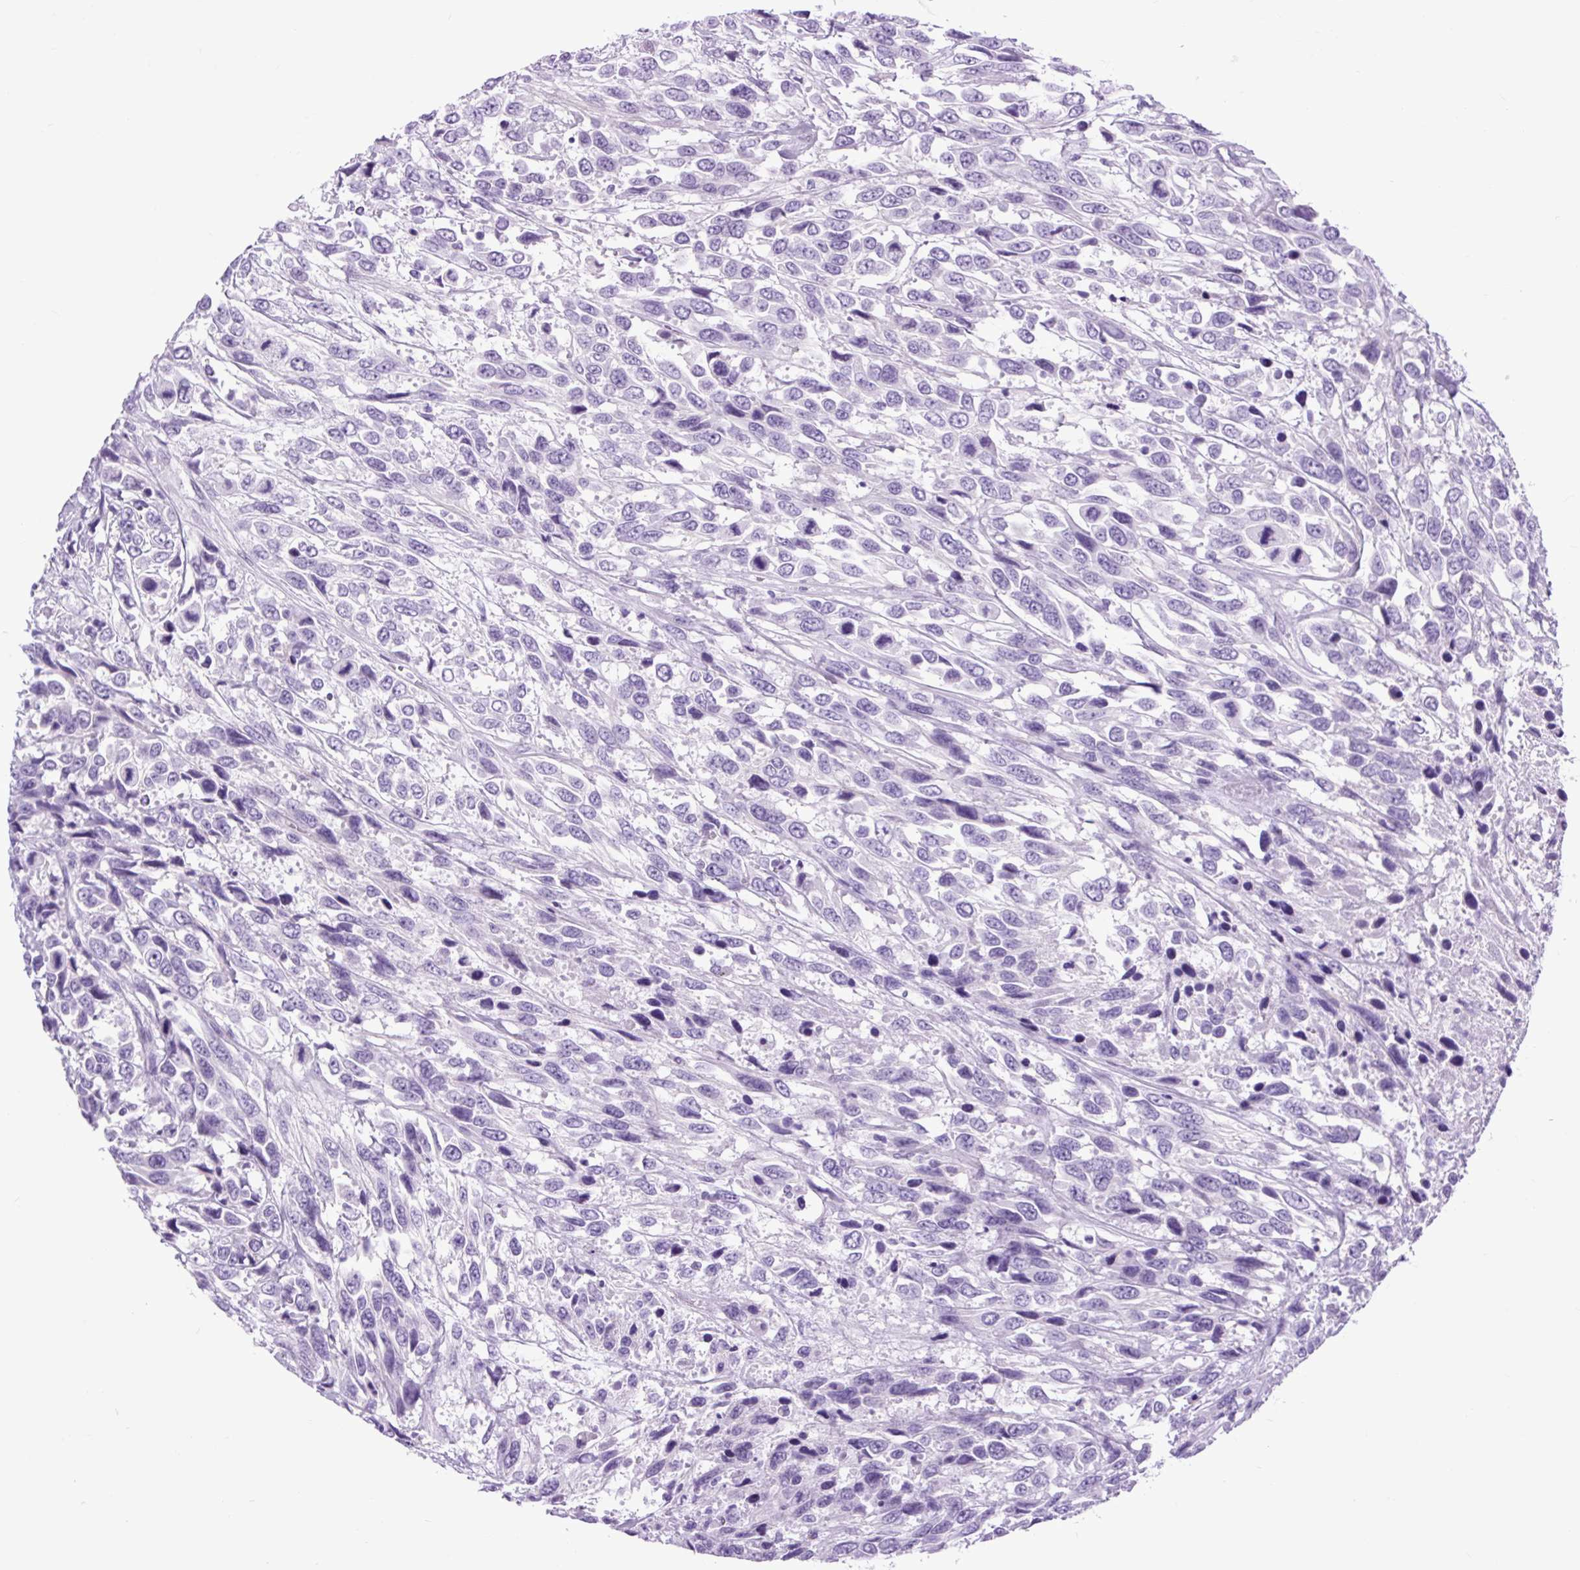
{"staining": {"intensity": "negative", "quantity": "none", "location": "none"}, "tissue": "urothelial cancer", "cell_type": "Tumor cells", "image_type": "cancer", "snomed": [{"axis": "morphology", "description": "Urothelial carcinoma, High grade"}, {"axis": "topography", "description": "Urinary bladder"}], "caption": "Immunohistochemistry histopathology image of urothelial cancer stained for a protein (brown), which demonstrates no positivity in tumor cells.", "gene": "DPP6", "patient": {"sex": "female", "age": 70}}